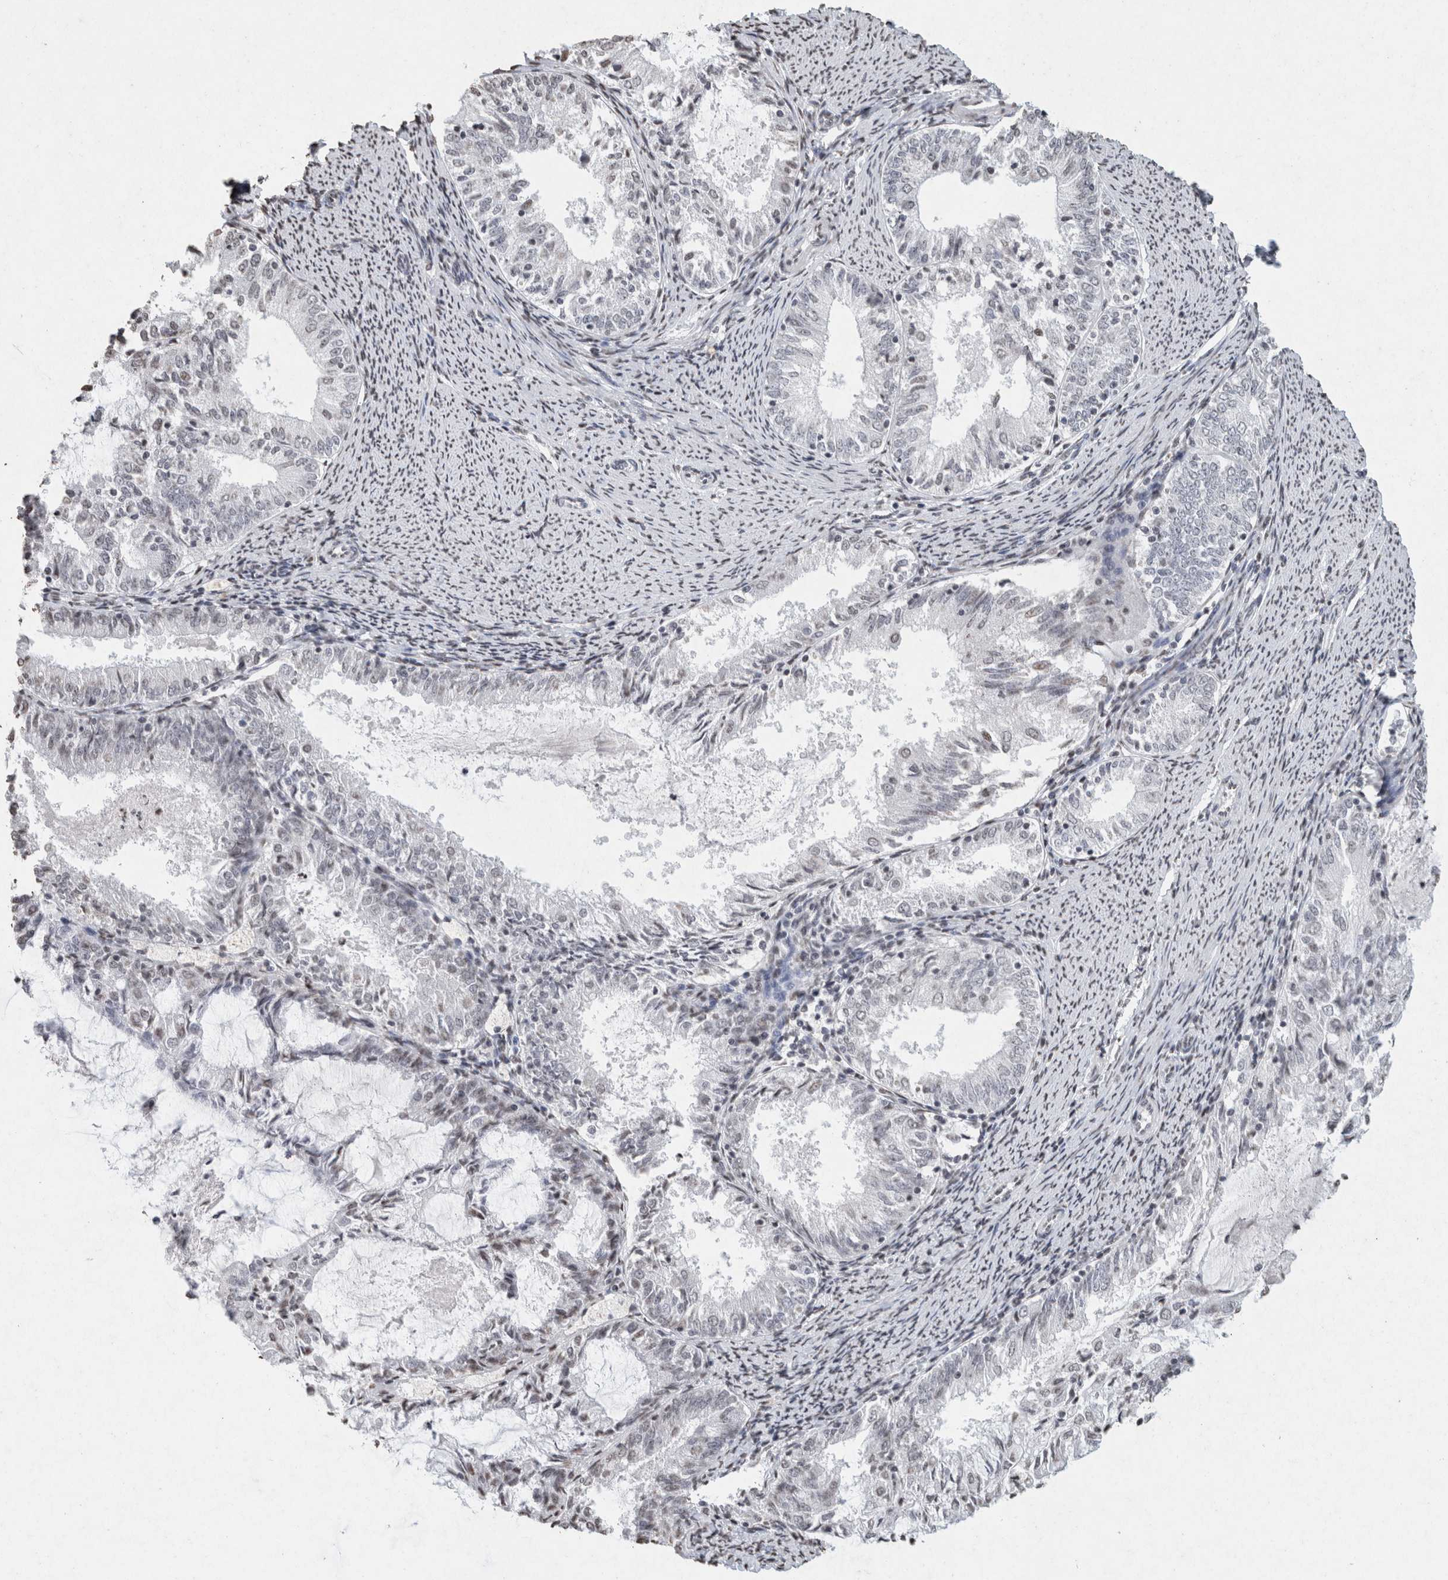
{"staining": {"intensity": "negative", "quantity": "none", "location": "none"}, "tissue": "endometrial cancer", "cell_type": "Tumor cells", "image_type": "cancer", "snomed": [{"axis": "morphology", "description": "Adenocarcinoma, NOS"}, {"axis": "topography", "description": "Endometrium"}], "caption": "The histopathology image exhibits no significant expression in tumor cells of endometrial adenocarcinoma.", "gene": "CNTN1", "patient": {"sex": "female", "age": 57}}